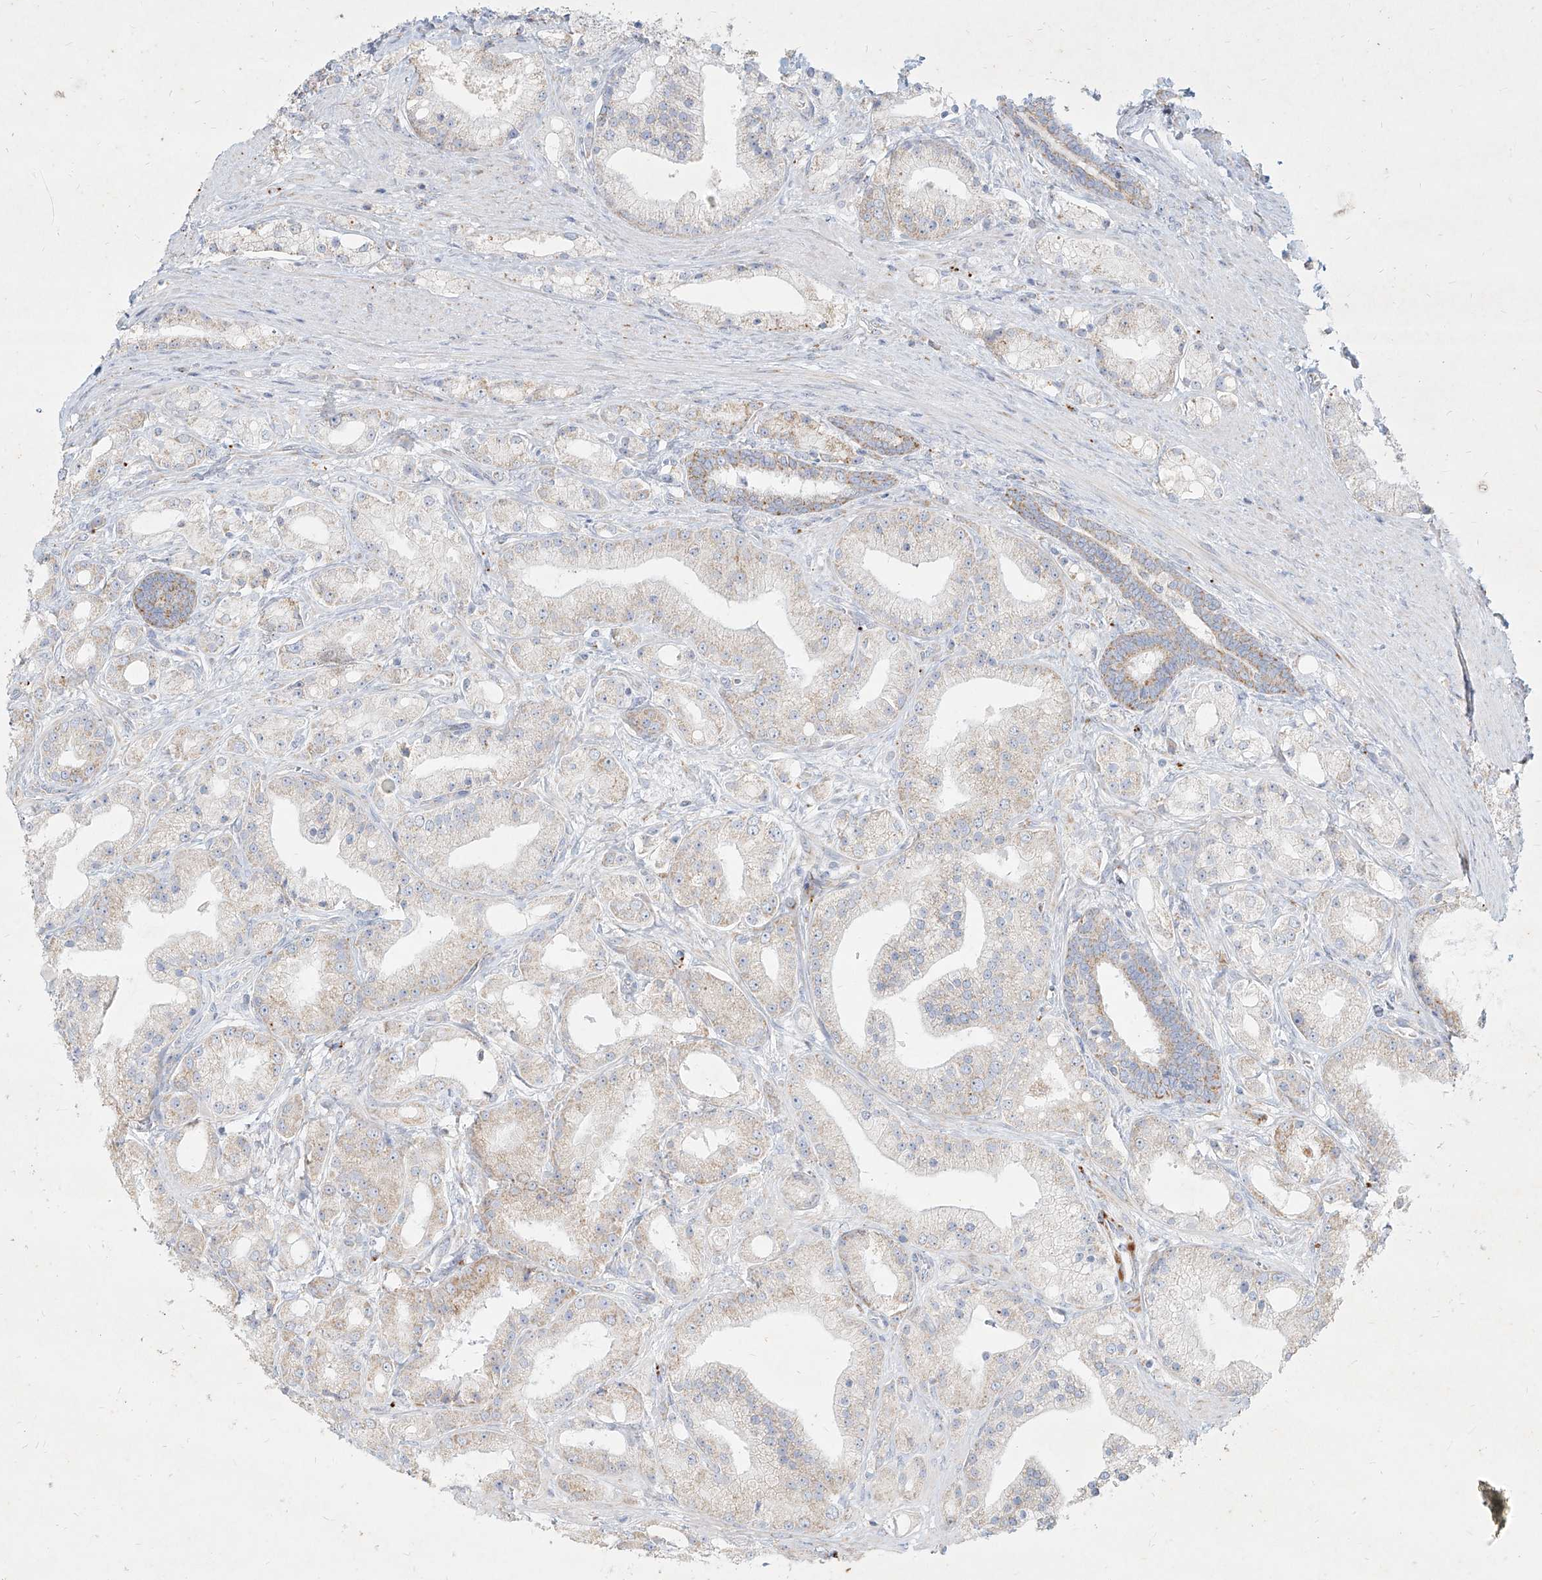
{"staining": {"intensity": "weak", "quantity": "25%-75%", "location": "cytoplasmic/membranous"}, "tissue": "prostate cancer", "cell_type": "Tumor cells", "image_type": "cancer", "snomed": [{"axis": "morphology", "description": "Adenocarcinoma, Low grade"}, {"axis": "topography", "description": "Prostate"}], "caption": "Prostate cancer (adenocarcinoma (low-grade)) stained with a brown dye reveals weak cytoplasmic/membranous positive positivity in about 25%-75% of tumor cells.", "gene": "MTX2", "patient": {"sex": "male", "age": 67}}